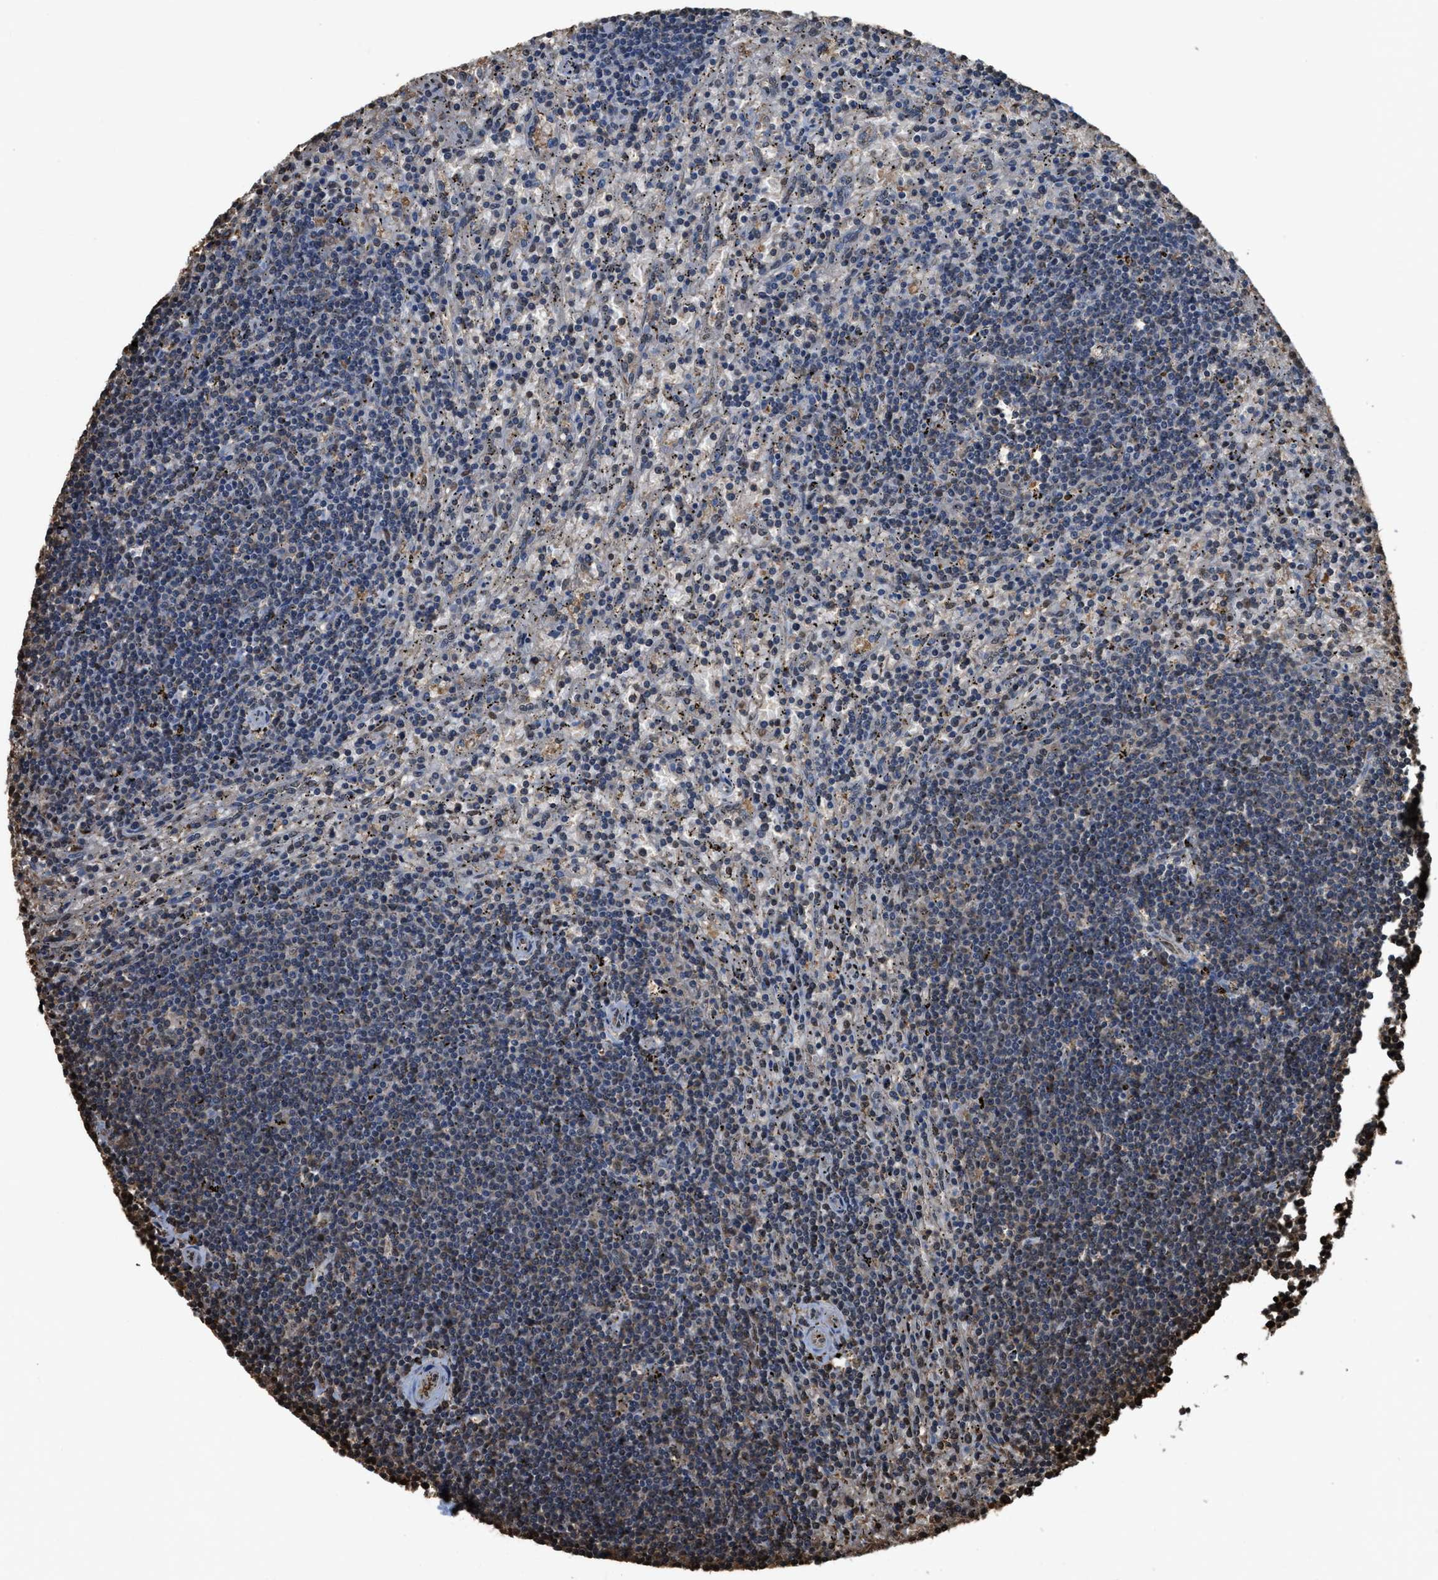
{"staining": {"intensity": "negative", "quantity": "none", "location": "none"}, "tissue": "lymphoma", "cell_type": "Tumor cells", "image_type": "cancer", "snomed": [{"axis": "morphology", "description": "Malignant lymphoma, non-Hodgkin's type, Low grade"}, {"axis": "topography", "description": "Spleen"}], "caption": "There is no significant positivity in tumor cells of malignant lymphoma, non-Hodgkin's type (low-grade). (DAB (3,3'-diaminobenzidine) IHC visualized using brightfield microscopy, high magnification).", "gene": "FNTA", "patient": {"sex": "male", "age": 76}}